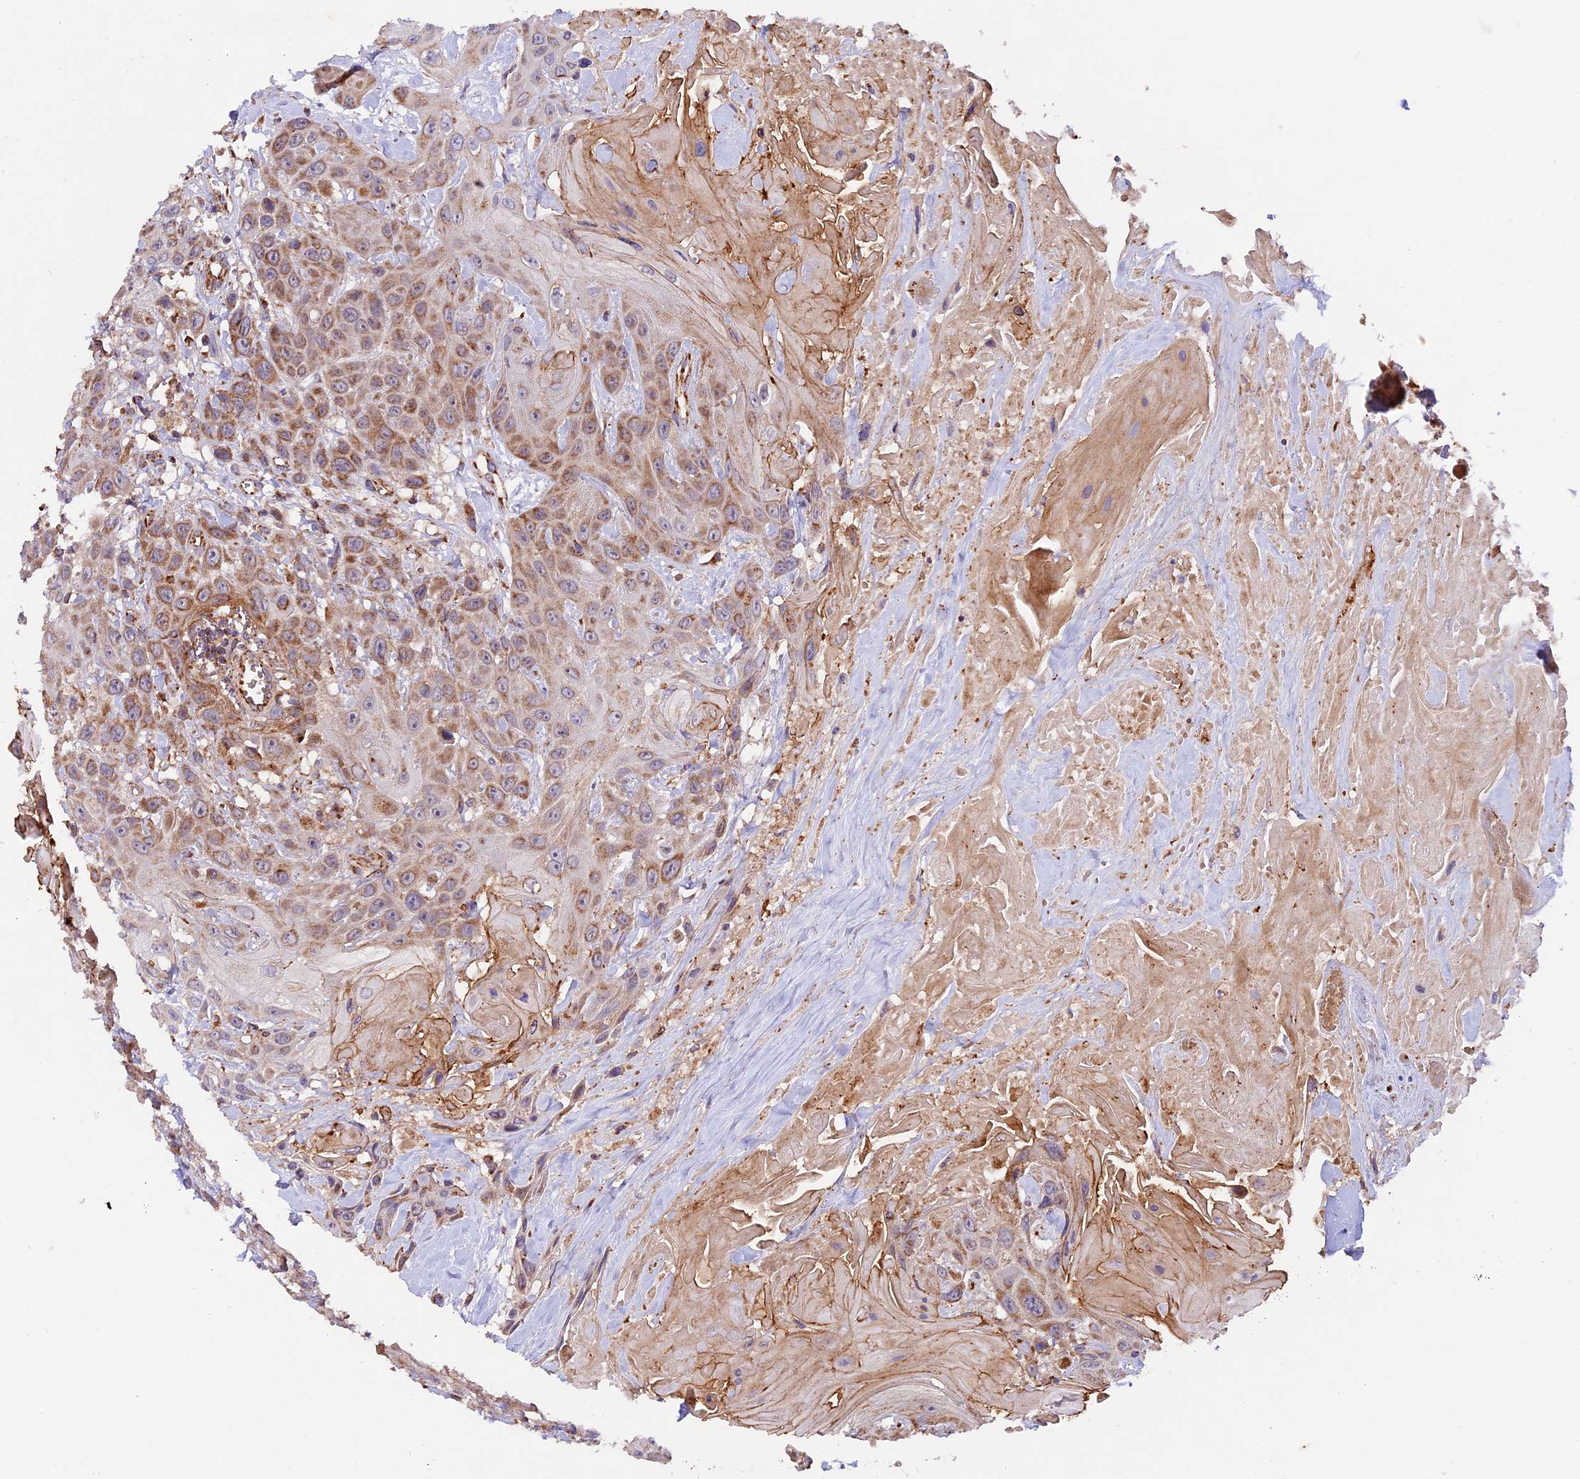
{"staining": {"intensity": "moderate", "quantity": ">75%", "location": "cytoplasmic/membranous"}, "tissue": "head and neck cancer", "cell_type": "Tumor cells", "image_type": "cancer", "snomed": [{"axis": "morphology", "description": "Squamous cell carcinoma, NOS"}, {"axis": "topography", "description": "Head-Neck"}], "caption": "Protein expression analysis of head and neck squamous cell carcinoma exhibits moderate cytoplasmic/membranous positivity in approximately >75% of tumor cells. The protein of interest is stained brown, and the nuclei are stained in blue (DAB (3,3'-diaminobenzidine) IHC with brightfield microscopy, high magnification).", "gene": "NDUFA8", "patient": {"sex": "male", "age": 81}}